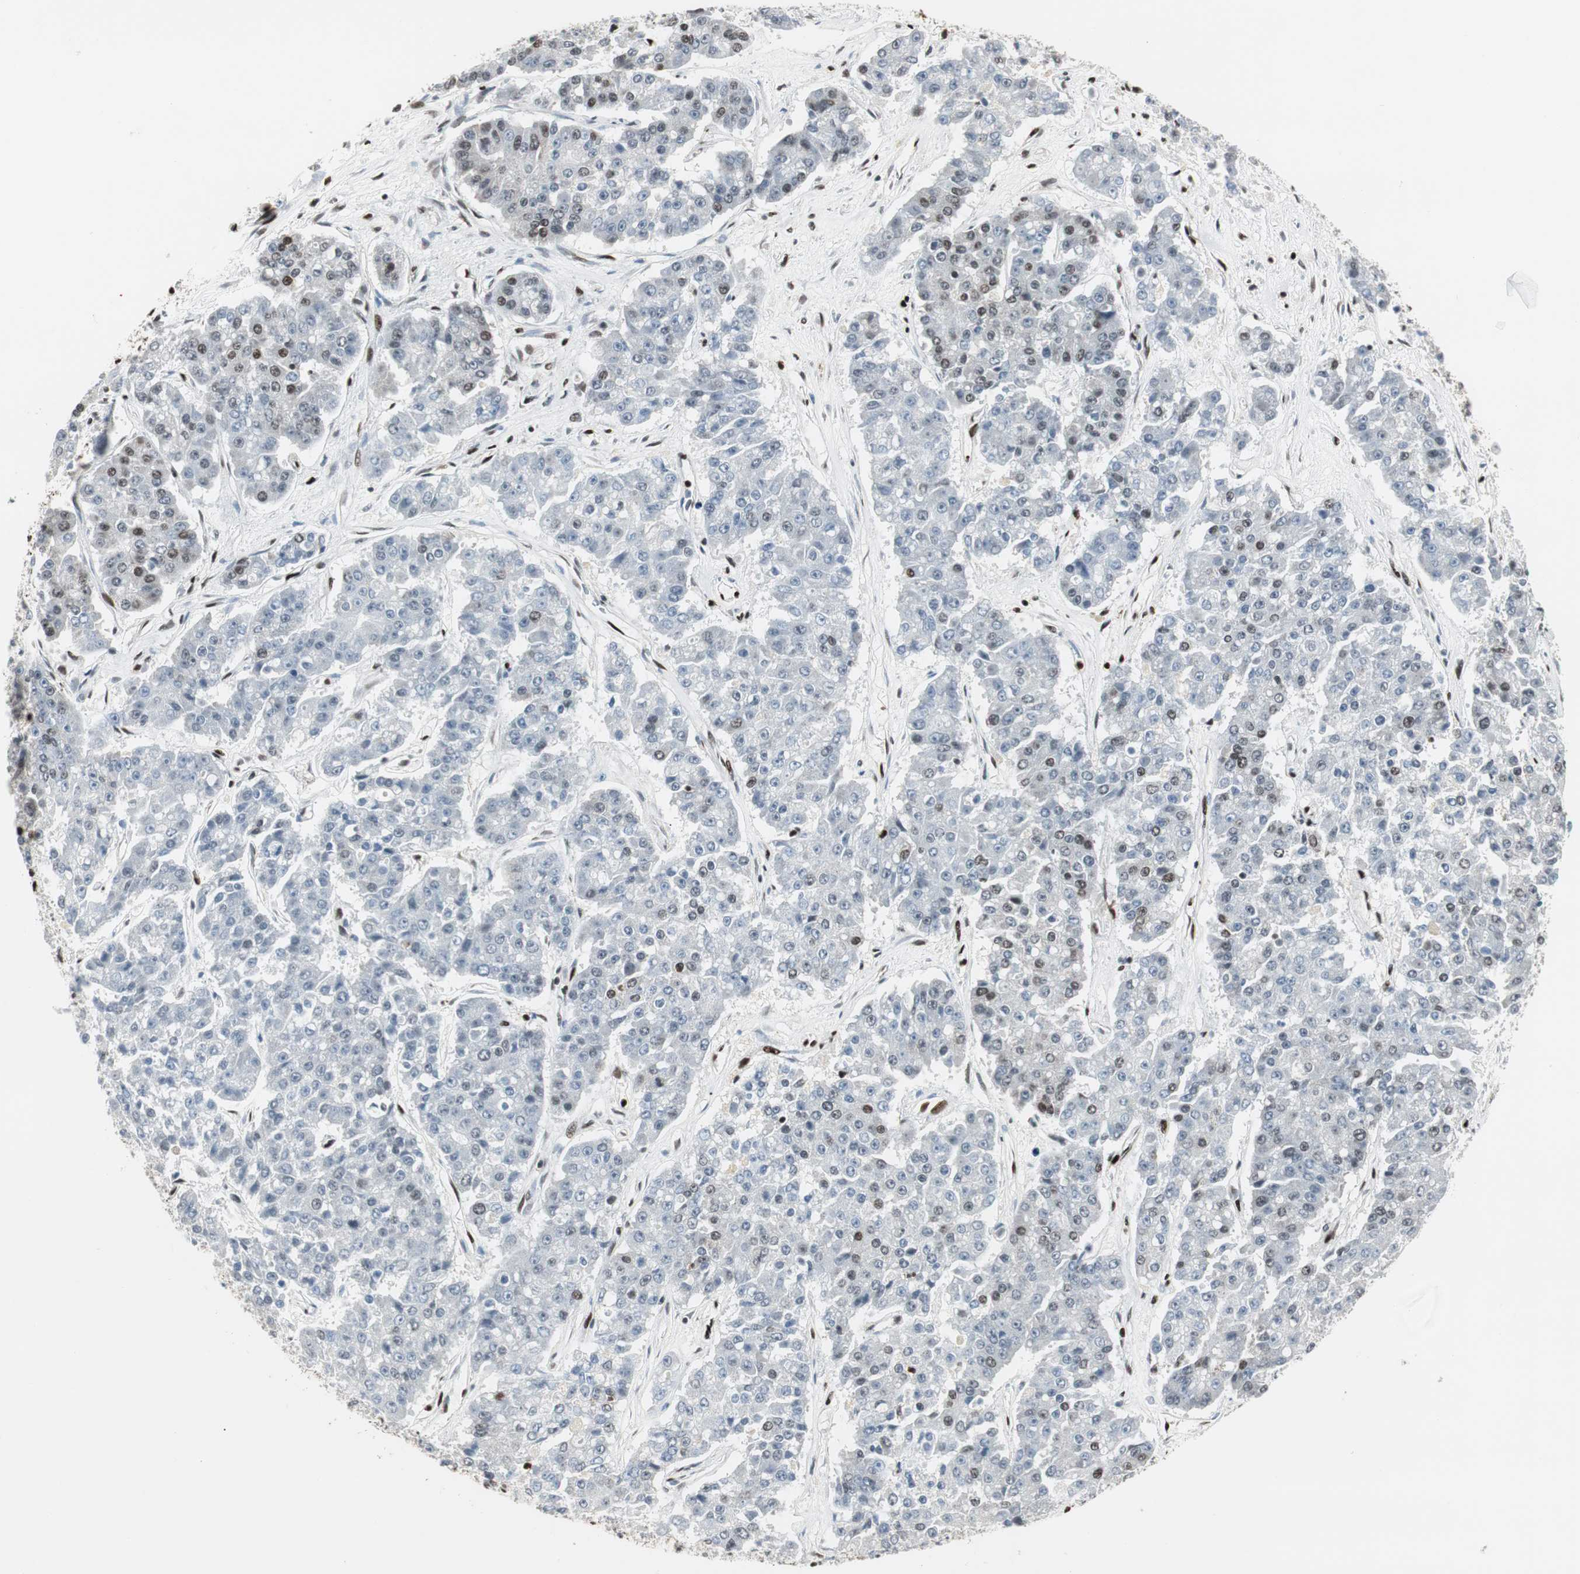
{"staining": {"intensity": "moderate", "quantity": "<25%", "location": "nuclear"}, "tissue": "pancreatic cancer", "cell_type": "Tumor cells", "image_type": "cancer", "snomed": [{"axis": "morphology", "description": "Adenocarcinoma, NOS"}, {"axis": "topography", "description": "Pancreas"}], "caption": "Pancreatic cancer was stained to show a protein in brown. There is low levels of moderate nuclear expression in approximately <25% of tumor cells.", "gene": "MTA2", "patient": {"sex": "male", "age": 50}}